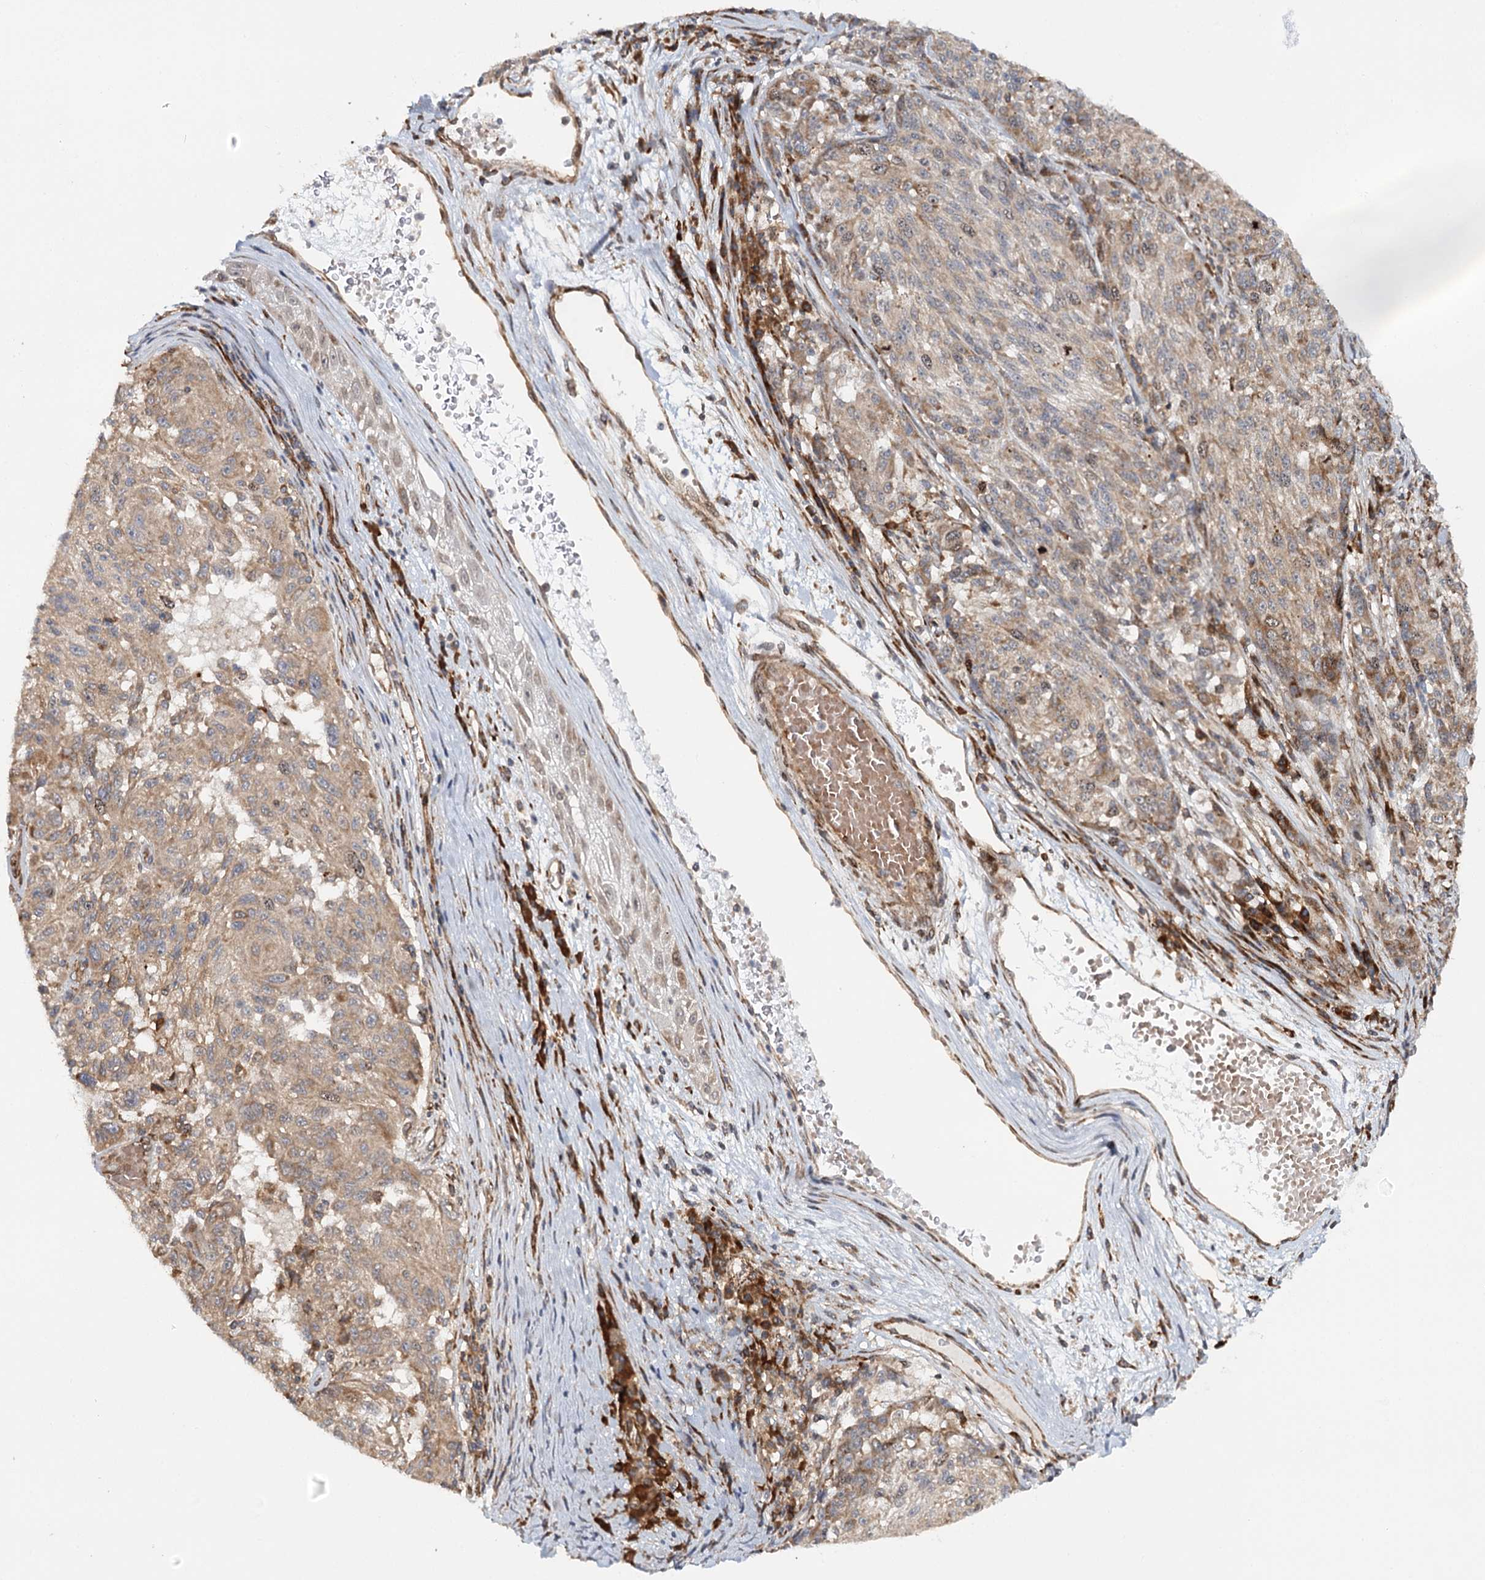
{"staining": {"intensity": "weak", "quantity": ">75%", "location": "cytoplasmic/membranous"}, "tissue": "melanoma", "cell_type": "Tumor cells", "image_type": "cancer", "snomed": [{"axis": "morphology", "description": "Malignant melanoma, NOS"}, {"axis": "topography", "description": "Skin"}], "caption": "Protein analysis of melanoma tissue displays weak cytoplasmic/membranous staining in approximately >75% of tumor cells. The staining was performed using DAB (3,3'-diaminobenzidine), with brown indicating positive protein expression. Nuclei are stained blue with hematoxylin.", "gene": "MKNK1", "patient": {"sex": "male", "age": 53}}